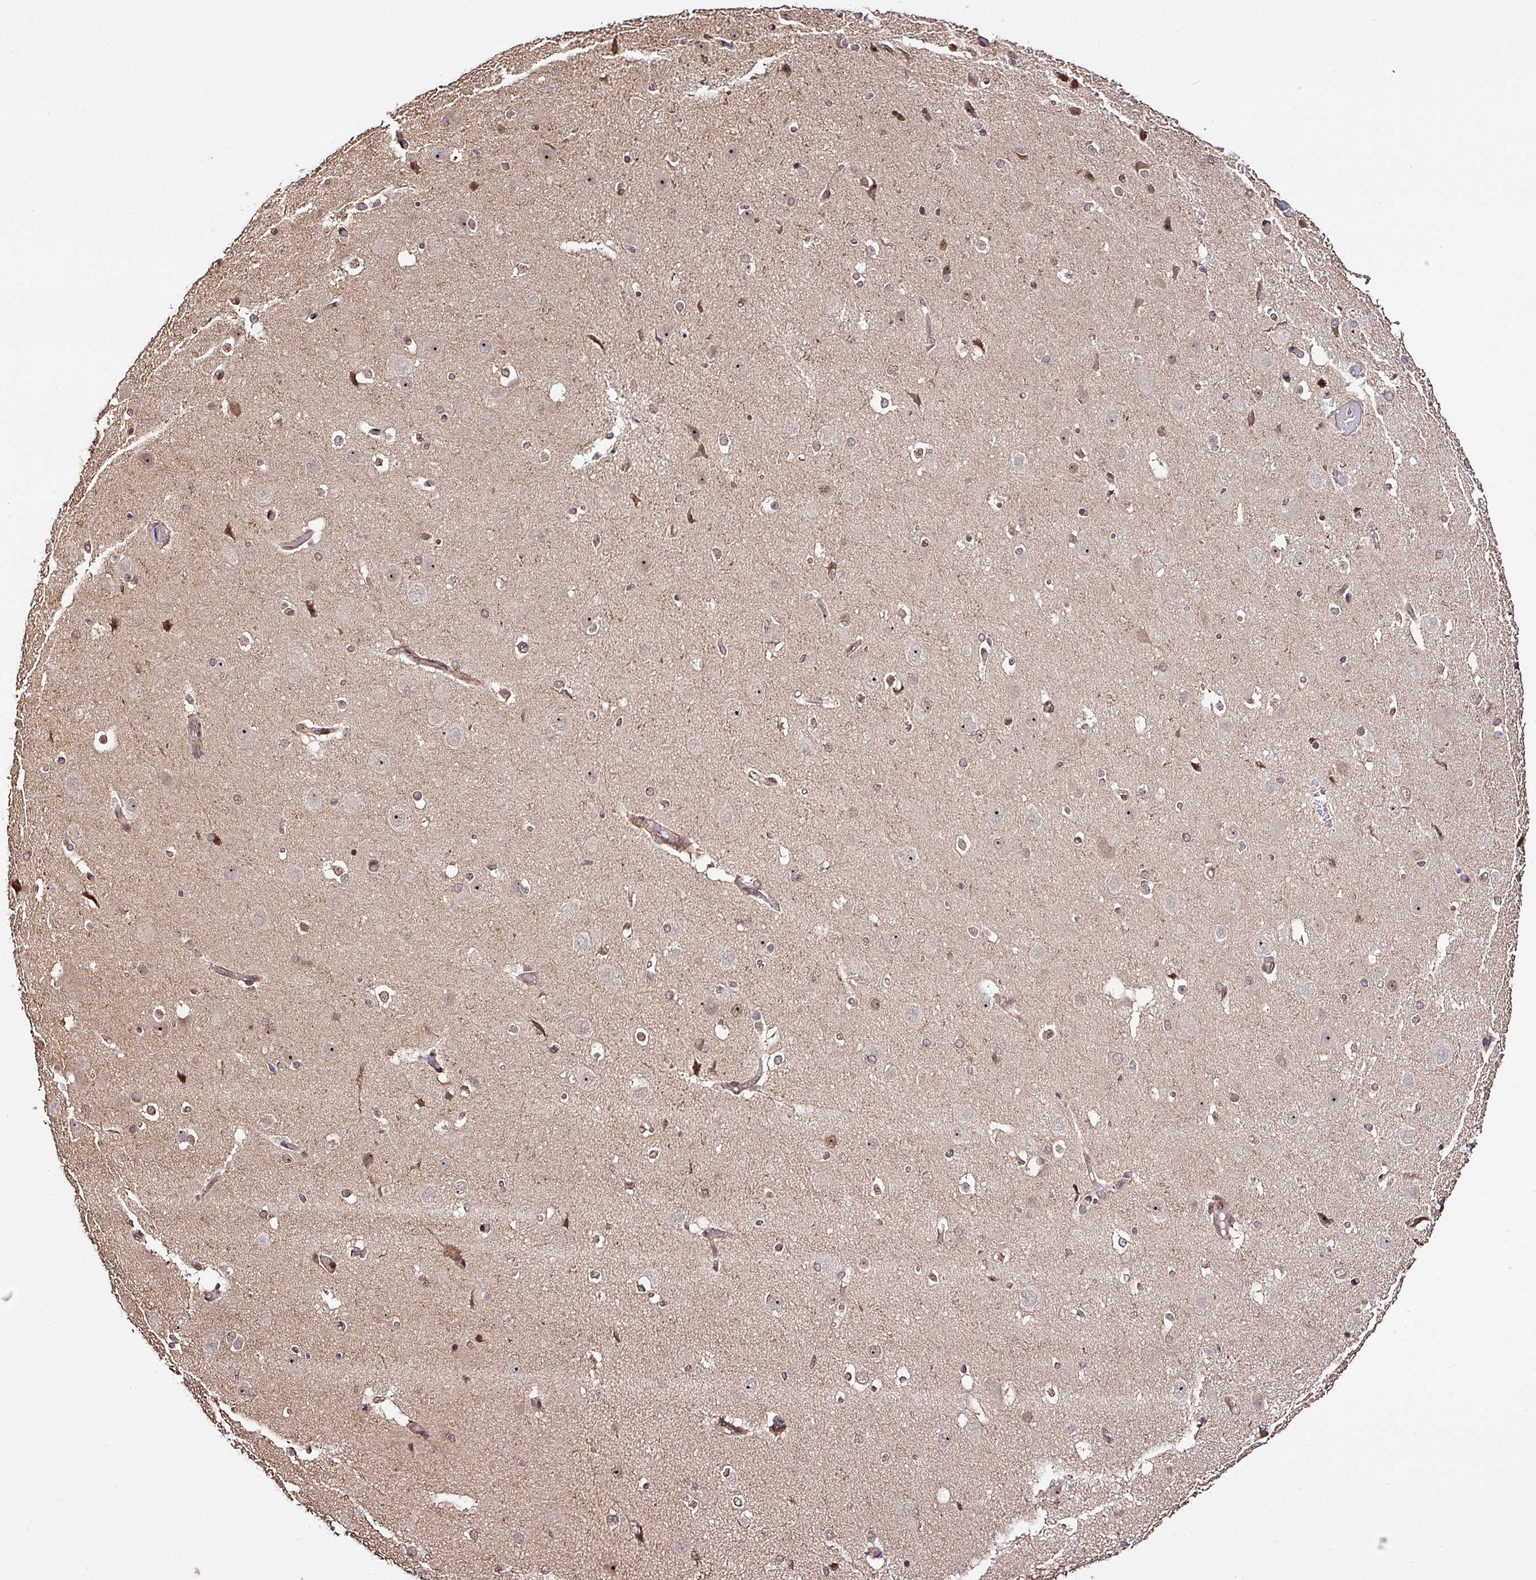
{"staining": {"intensity": "moderate", "quantity": ">75%", "location": "nuclear"}, "tissue": "cerebral cortex", "cell_type": "Endothelial cells", "image_type": "normal", "snomed": [{"axis": "morphology", "description": "Normal tissue, NOS"}, {"axis": "morphology", "description": "Inflammation, NOS"}, {"axis": "topography", "description": "Cerebral cortex"}], "caption": "IHC micrograph of unremarkable human cerebral cortex stained for a protein (brown), which reveals medium levels of moderate nuclear positivity in about >75% of endothelial cells.", "gene": "FAM153A", "patient": {"sex": "male", "age": 6}}